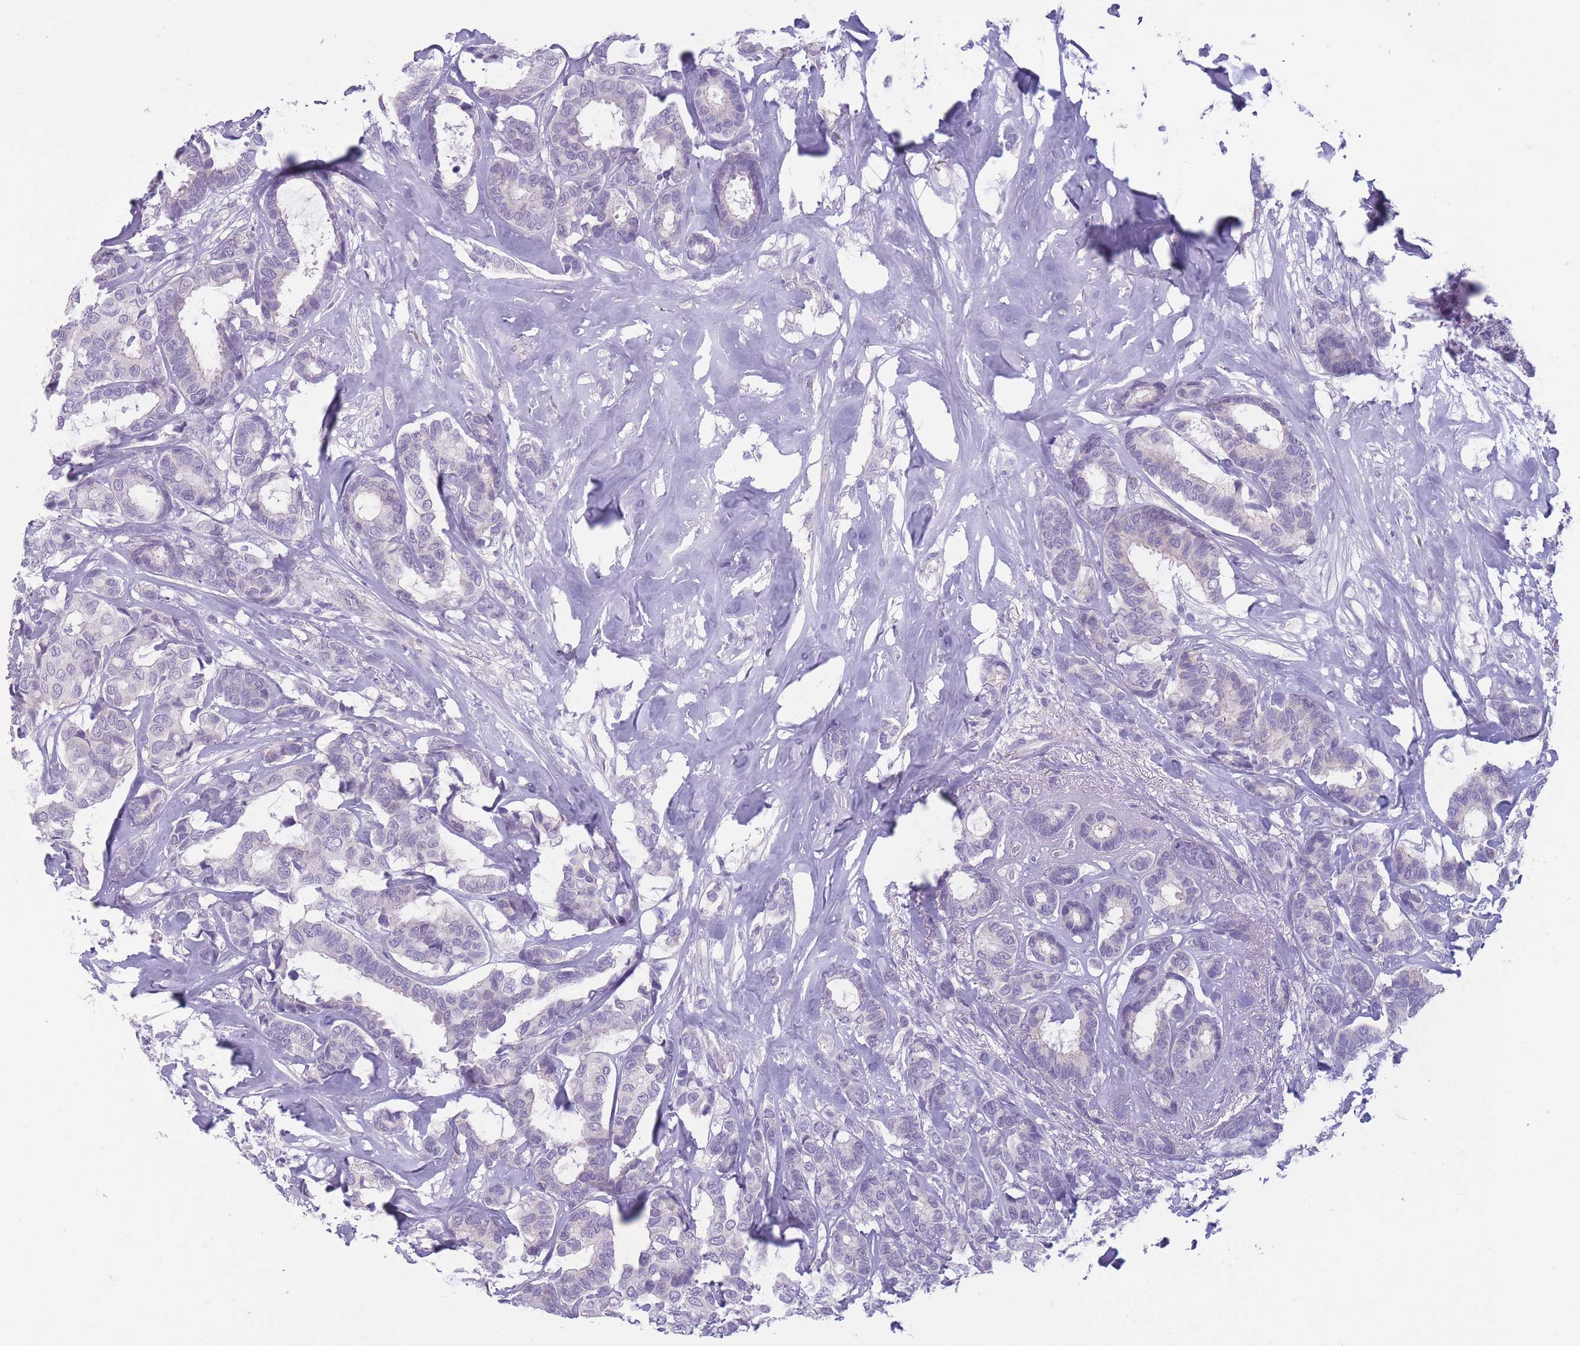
{"staining": {"intensity": "negative", "quantity": "none", "location": "none"}, "tissue": "breast cancer", "cell_type": "Tumor cells", "image_type": "cancer", "snomed": [{"axis": "morphology", "description": "Duct carcinoma"}, {"axis": "topography", "description": "Breast"}], "caption": "Tumor cells show no significant expression in breast intraductal carcinoma.", "gene": "DCANP1", "patient": {"sex": "female", "age": 87}}